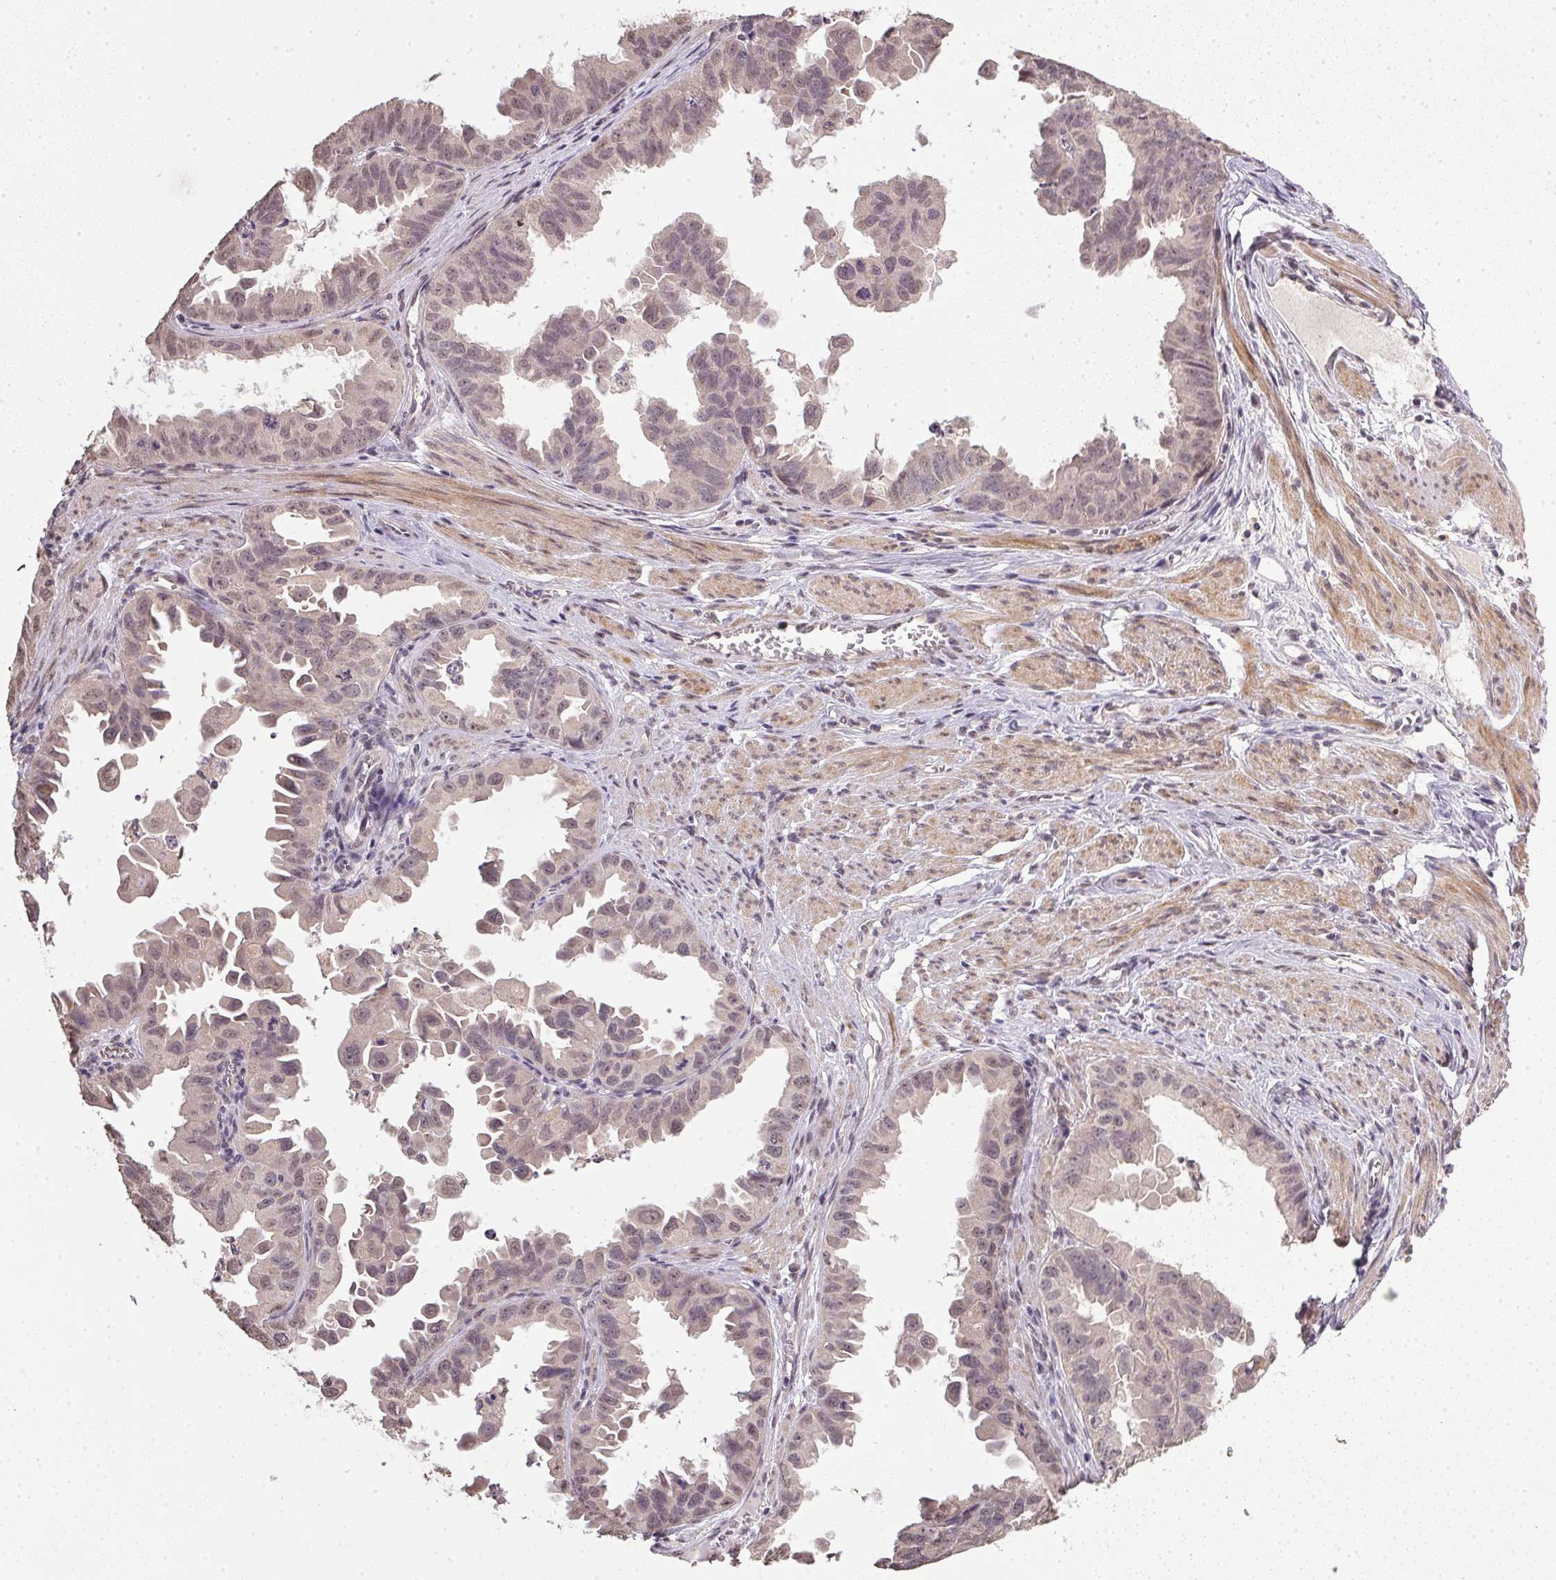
{"staining": {"intensity": "weak", "quantity": ">75%", "location": "cytoplasmic/membranous"}, "tissue": "ovarian cancer", "cell_type": "Tumor cells", "image_type": "cancer", "snomed": [{"axis": "morphology", "description": "Carcinoma, endometroid"}, {"axis": "topography", "description": "Ovary"}], "caption": "This is an image of IHC staining of endometroid carcinoma (ovarian), which shows weak positivity in the cytoplasmic/membranous of tumor cells.", "gene": "PPP4R4", "patient": {"sex": "female", "age": 85}}